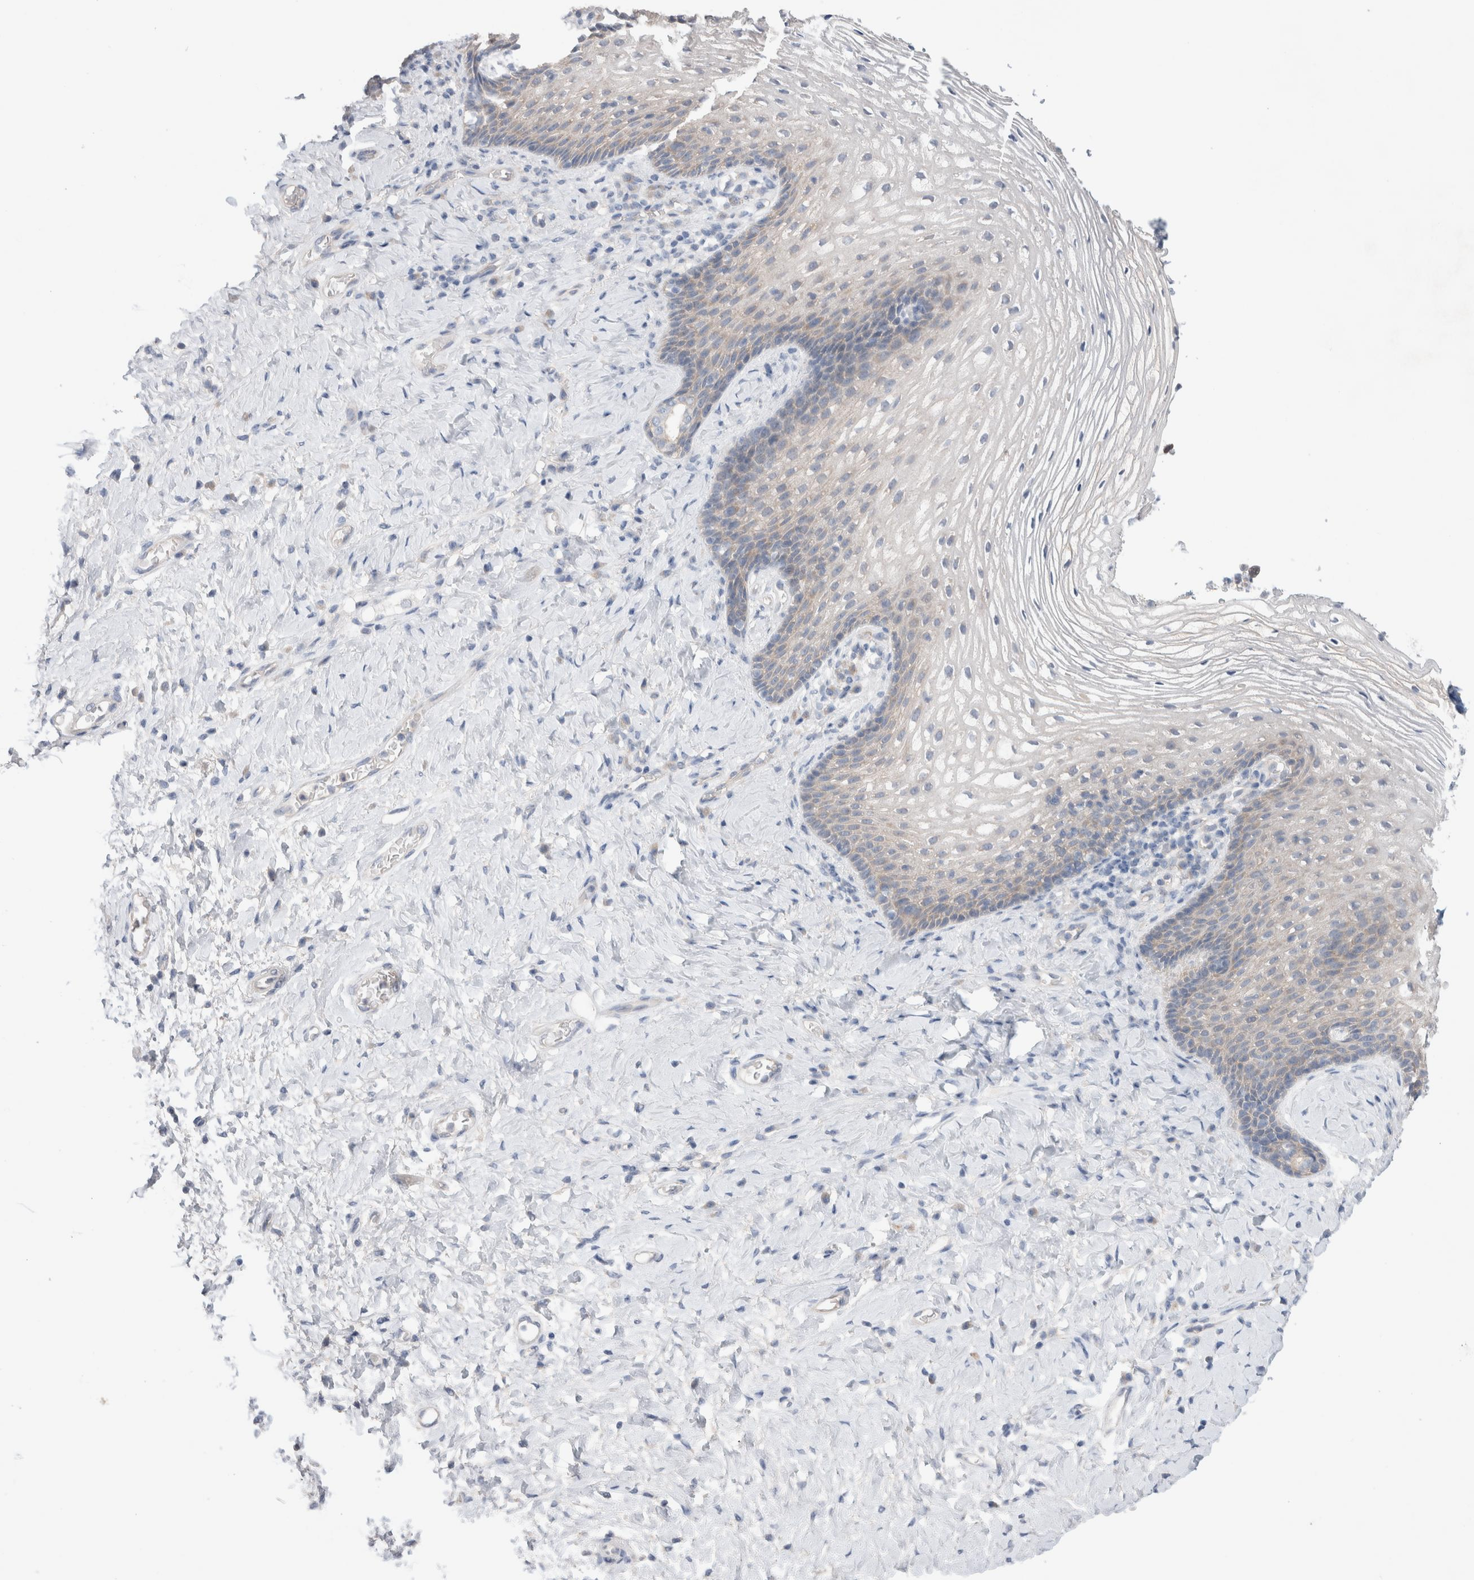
{"staining": {"intensity": "negative", "quantity": "none", "location": "none"}, "tissue": "vagina", "cell_type": "Squamous epithelial cells", "image_type": "normal", "snomed": [{"axis": "morphology", "description": "Normal tissue, NOS"}, {"axis": "topography", "description": "Vagina"}], "caption": "DAB immunohistochemical staining of benign human vagina displays no significant expression in squamous epithelial cells.", "gene": "IFT74", "patient": {"sex": "female", "age": 60}}